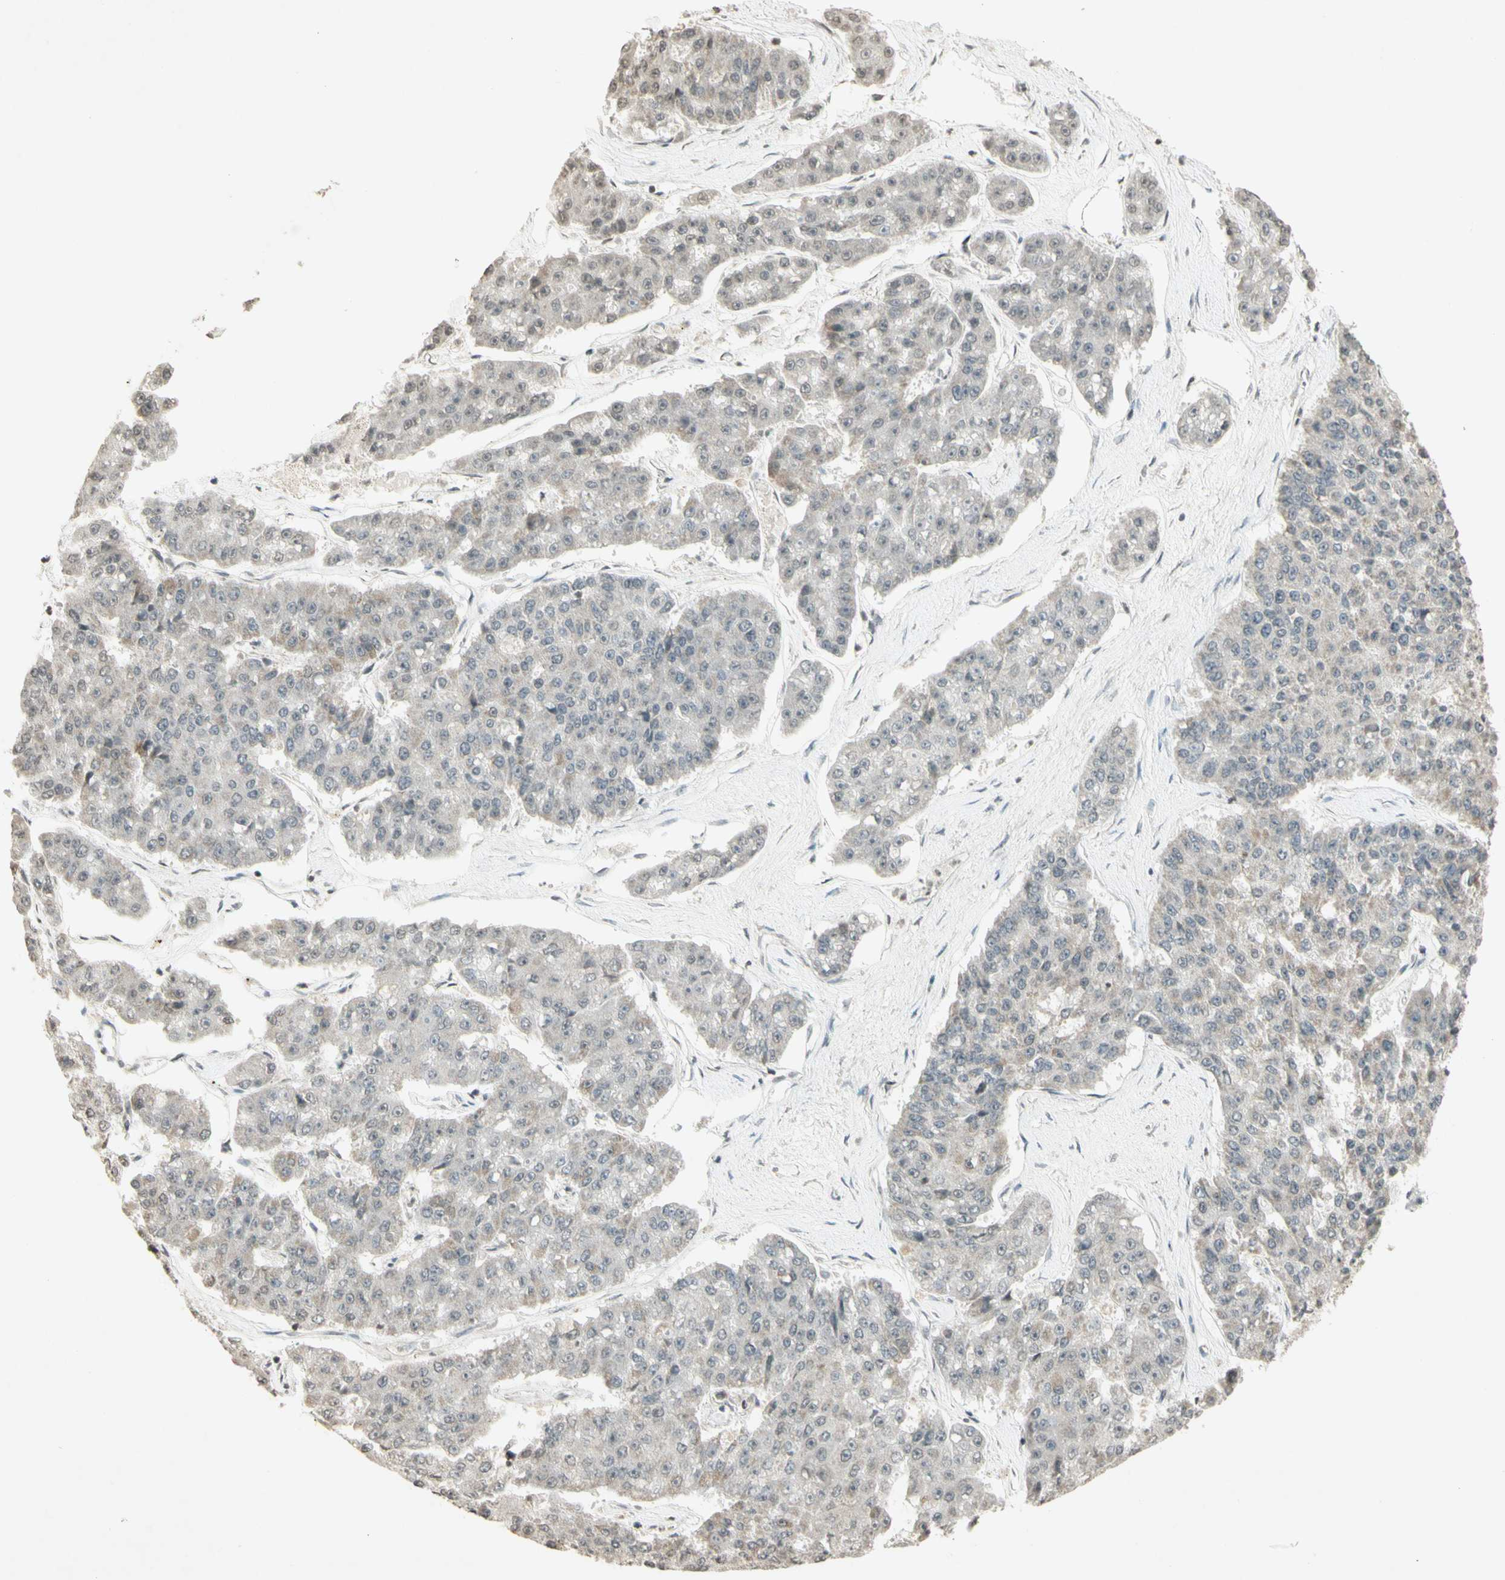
{"staining": {"intensity": "weak", "quantity": "<25%", "location": "cytoplasmic/membranous"}, "tissue": "pancreatic cancer", "cell_type": "Tumor cells", "image_type": "cancer", "snomed": [{"axis": "morphology", "description": "Adenocarcinoma, NOS"}, {"axis": "topography", "description": "Pancreas"}], "caption": "Immunohistochemical staining of human pancreatic adenocarcinoma shows no significant staining in tumor cells.", "gene": "CCNI", "patient": {"sex": "male", "age": 50}}